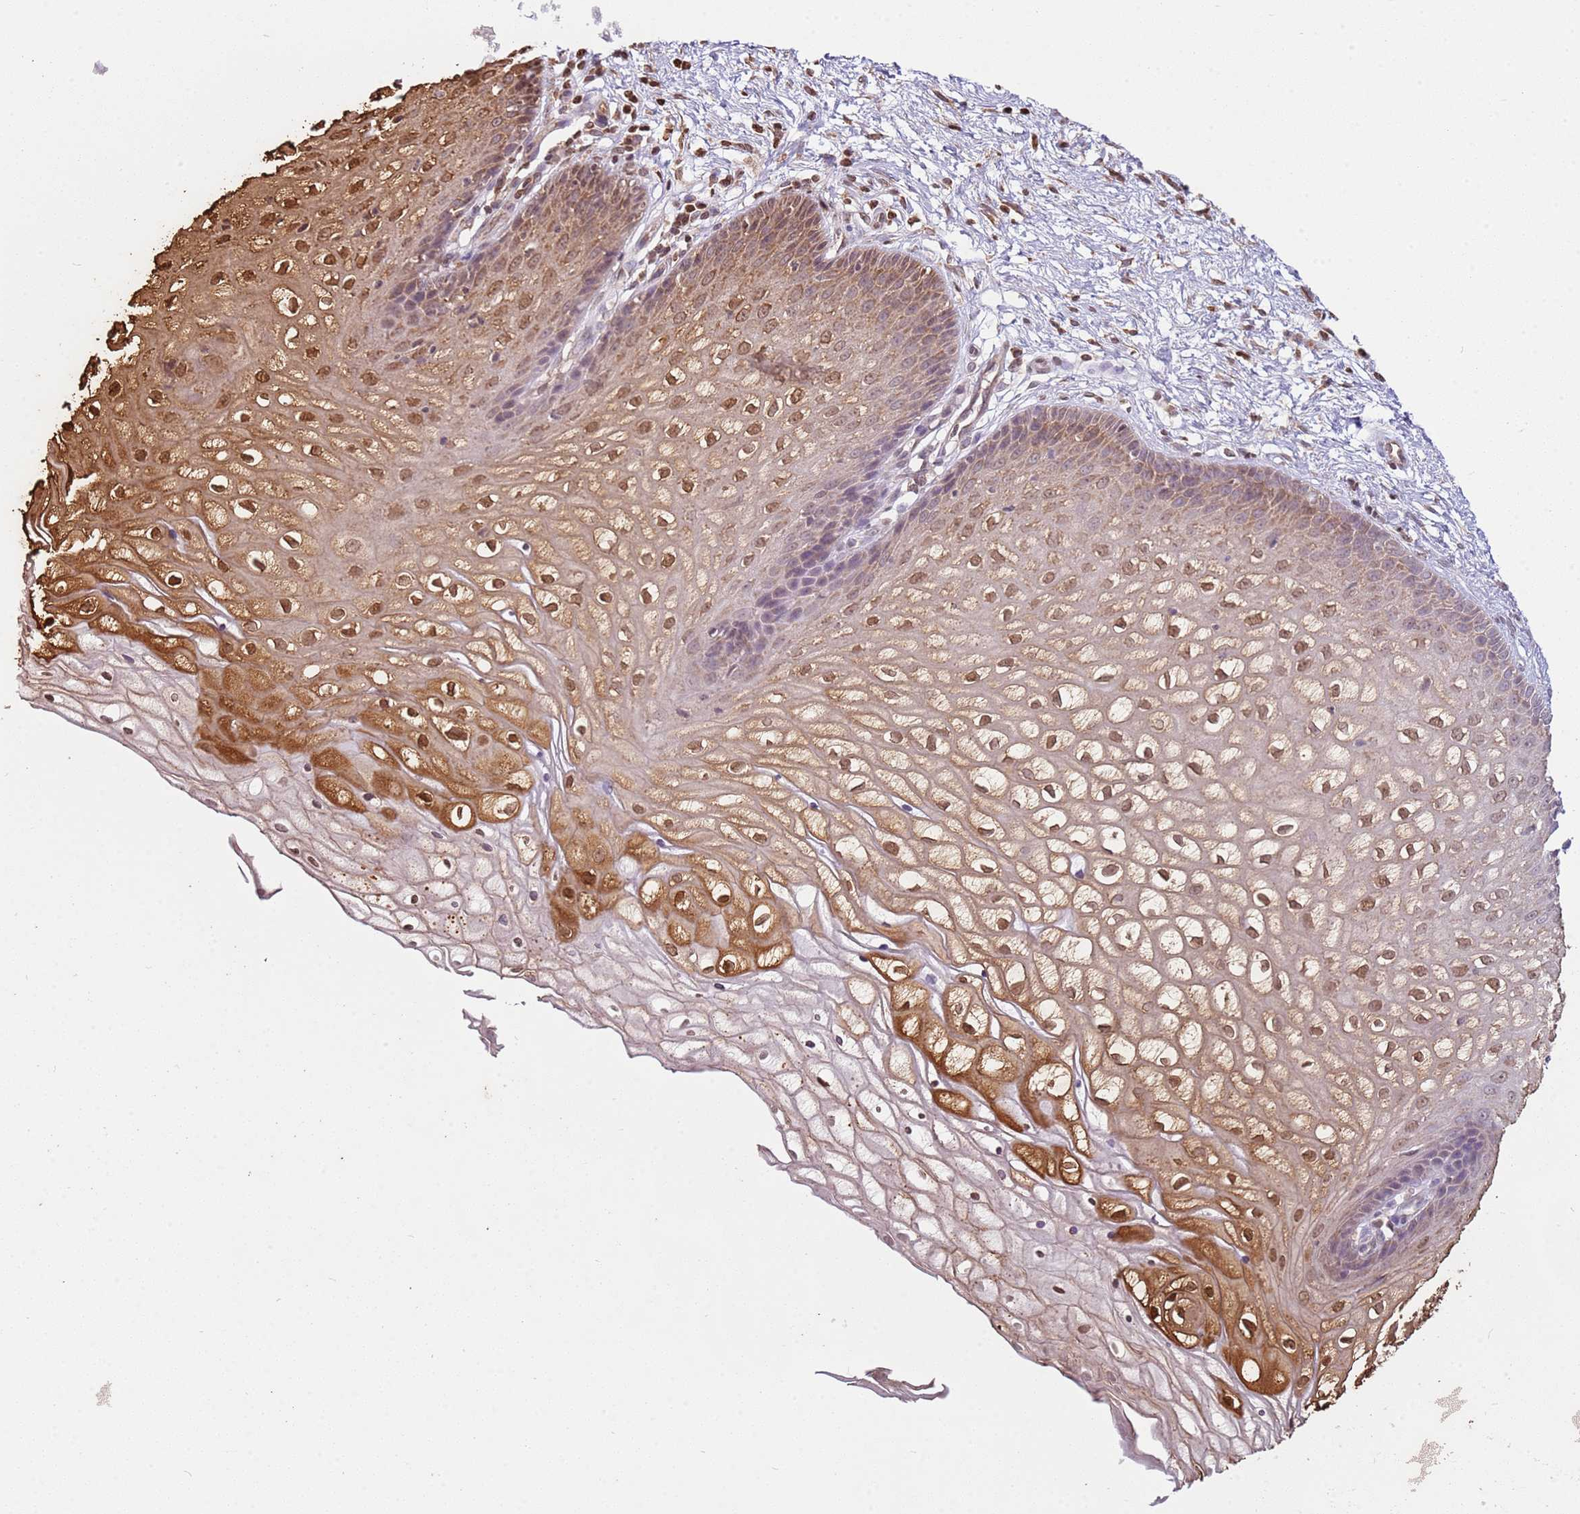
{"staining": {"intensity": "moderate", "quantity": ">75%", "location": "cytoplasmic/membranous,nuclear"}, "tissue": "vagina", "cell_type": "Squamous epithelial cells", "image_type": "normal", "snomed": [{"axis": "morphology", "description": "Normal tissue, NOS"}, {"axis": "topography", "description": "Vagina"}], "caption": "Vagina was stained to show a protein in brown. There is medium levels of moderate cytoplasmic/membranous,nuclear expression in approximately >75% of squamous epithelial cells. (Brightfield microscopy of DAB IHC at high magnification).", "gene": "SCAF1", "patient": {"sex": "female", "age": 34}}